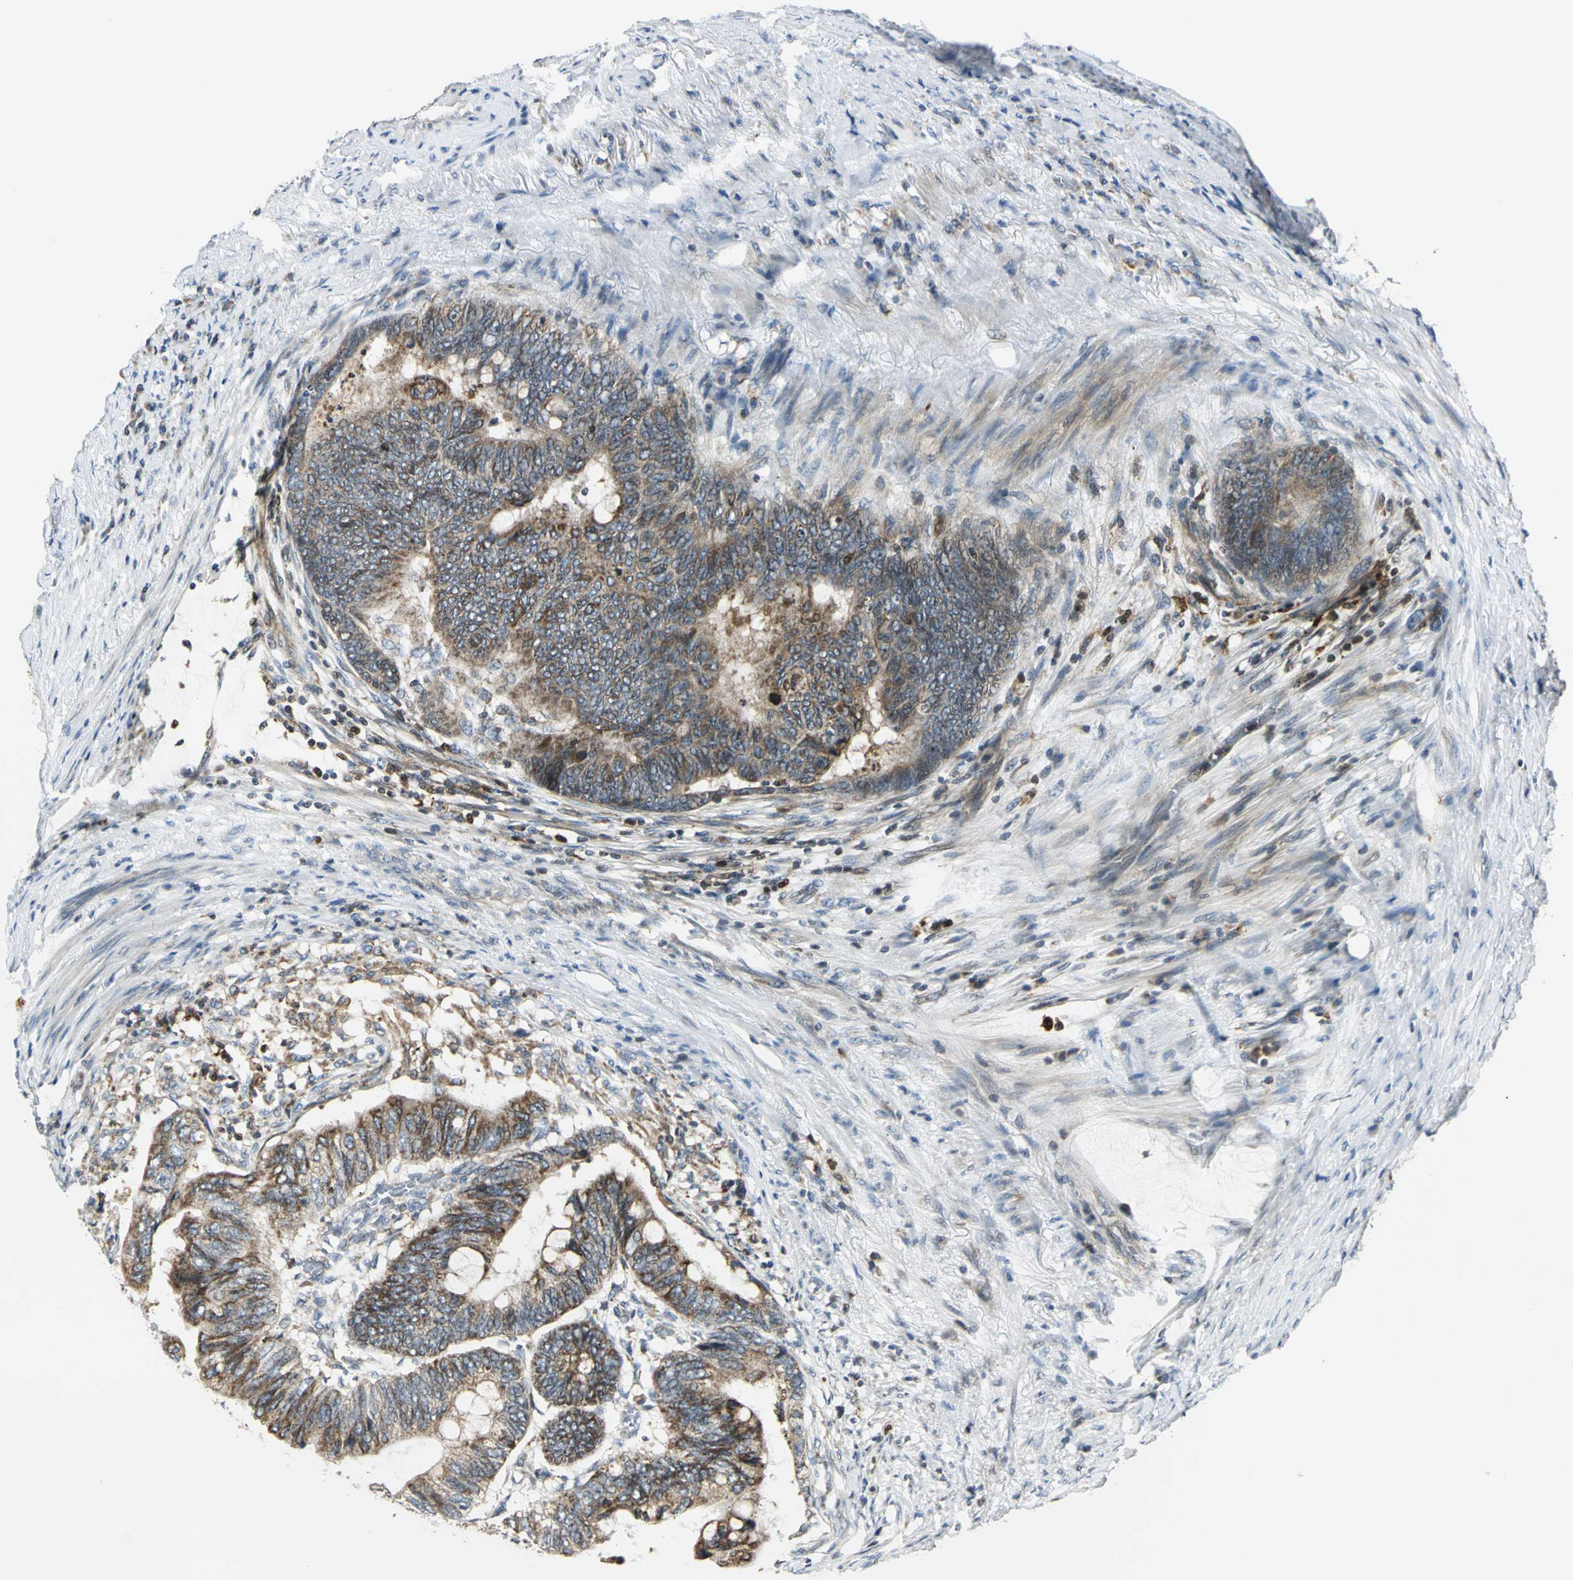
{"staining": {"intensity": "strong", "quantity": ">75%", "location": "cytoplasmic/membranous"}, "tissue": "colorectal cancer", "cell_type": "Tumor cells", "image_type": "cancer", "snomed": [{"axis": "morphology", "description": "Normal tissue, NOS"}, {"axis": "morphology", "description": "Adenocarcinoma, NOS"}, {"axis": "topography", "description": "Rectum"}, {"axis": "topography", "description": "Peripheral nerve tissue"}], "caption": "Human adenocarcinoma (colorectal) stained for a protein (brown) demonstrates strong cytoplasmic/membranous positive staining in approximately >75% of tumor cells.", "gene": "USP40", "patient": {"sex": "male", "age": 92}}